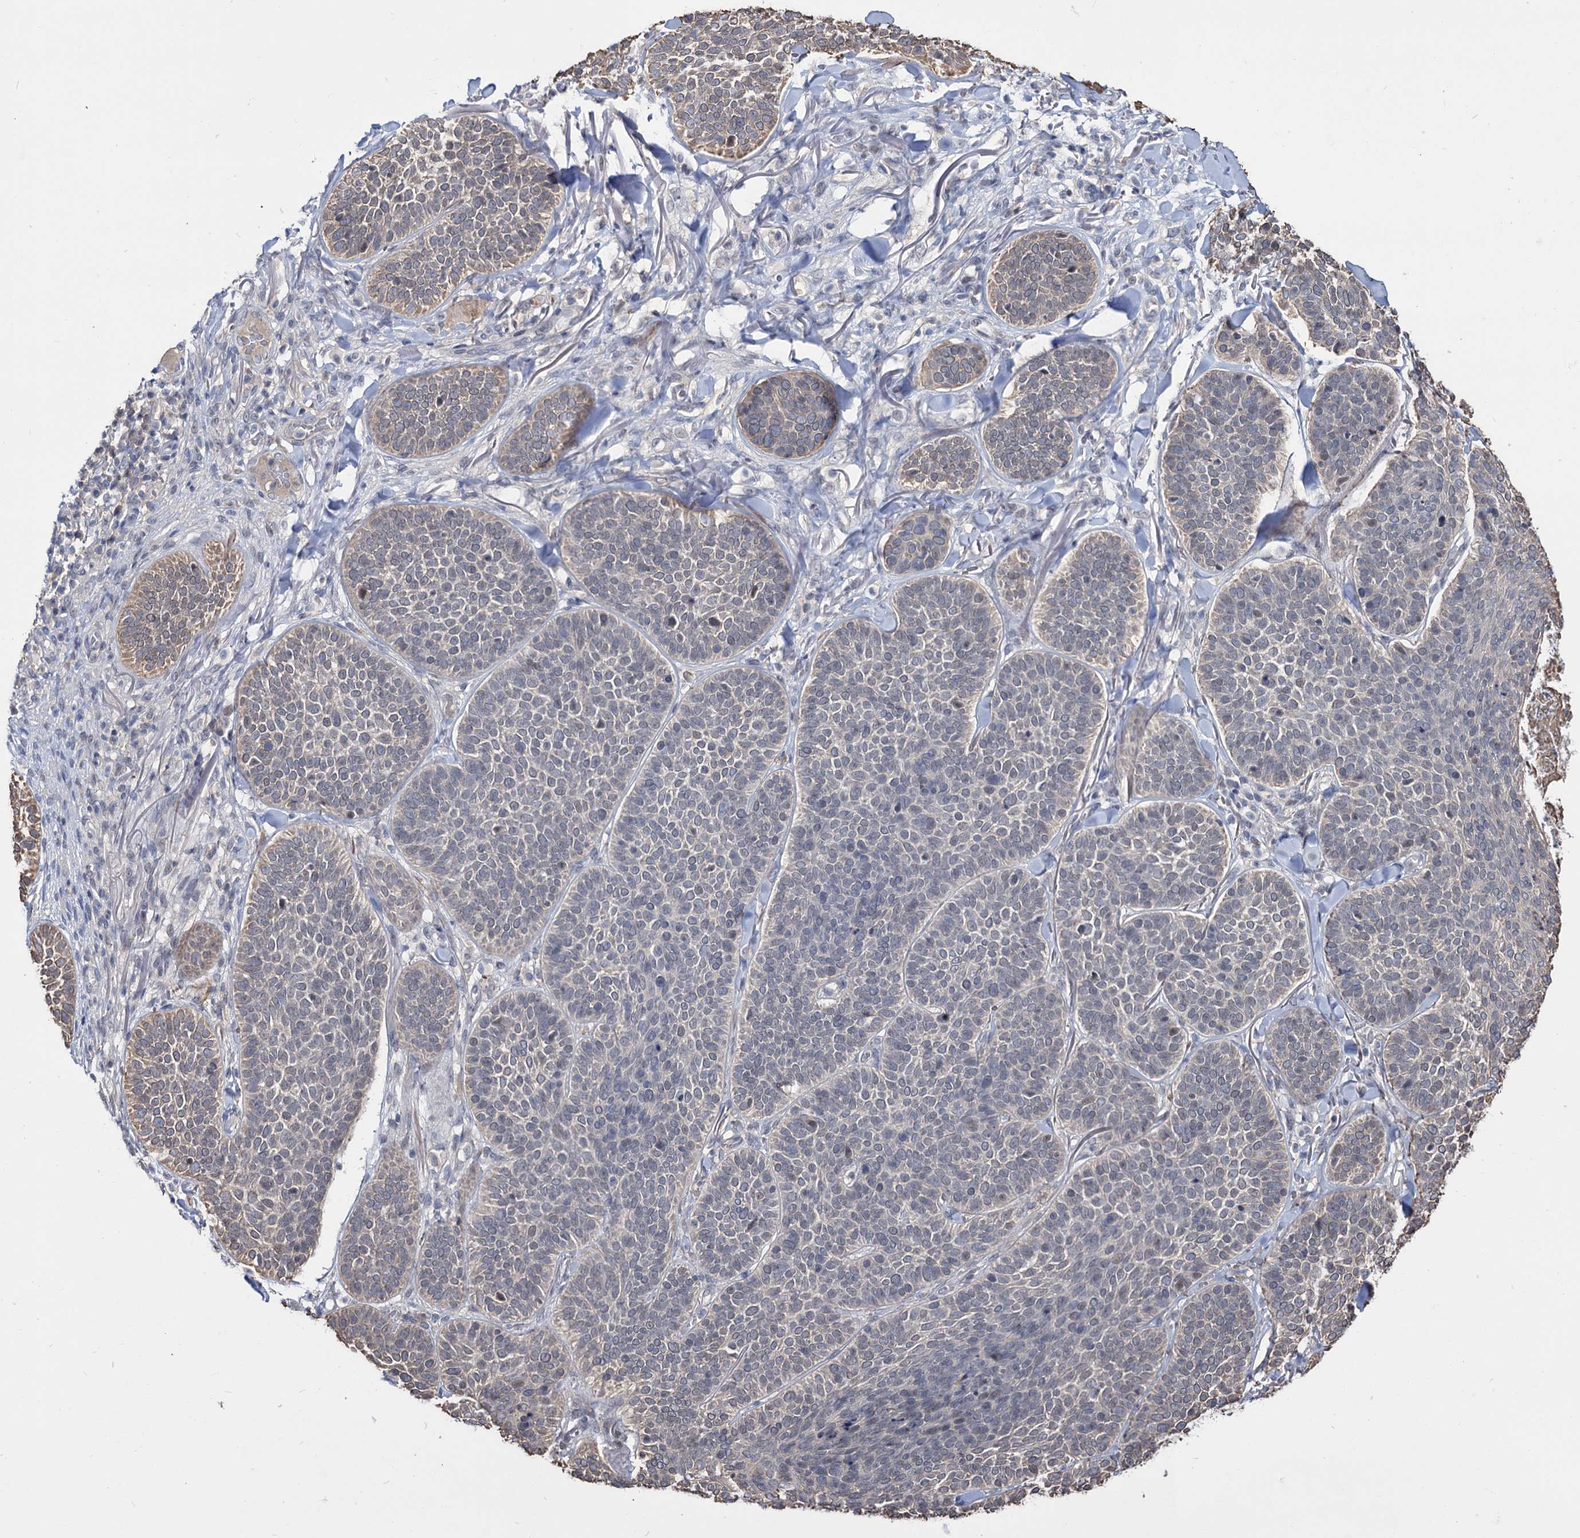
{"staining": {"intensity": "weak", "quantity": "<25%", "location": "cytoplasmic/membranous"}, "tissue": "skin cancer", "cell_type": "Tumor cells", "image_type": "cancer", "snomed": [{"axis": "morphology", "description": "Basal cell carcinoma"}, {"axis": "topography", "description": "Skin"}], "caption": "Skin cancer (basal cell carcinoma) was stained to show a protein in brown. There is no significant positivity in tumor cells.", "gene": "NEK10", "patient": {"sex": "male", "age": 85}}